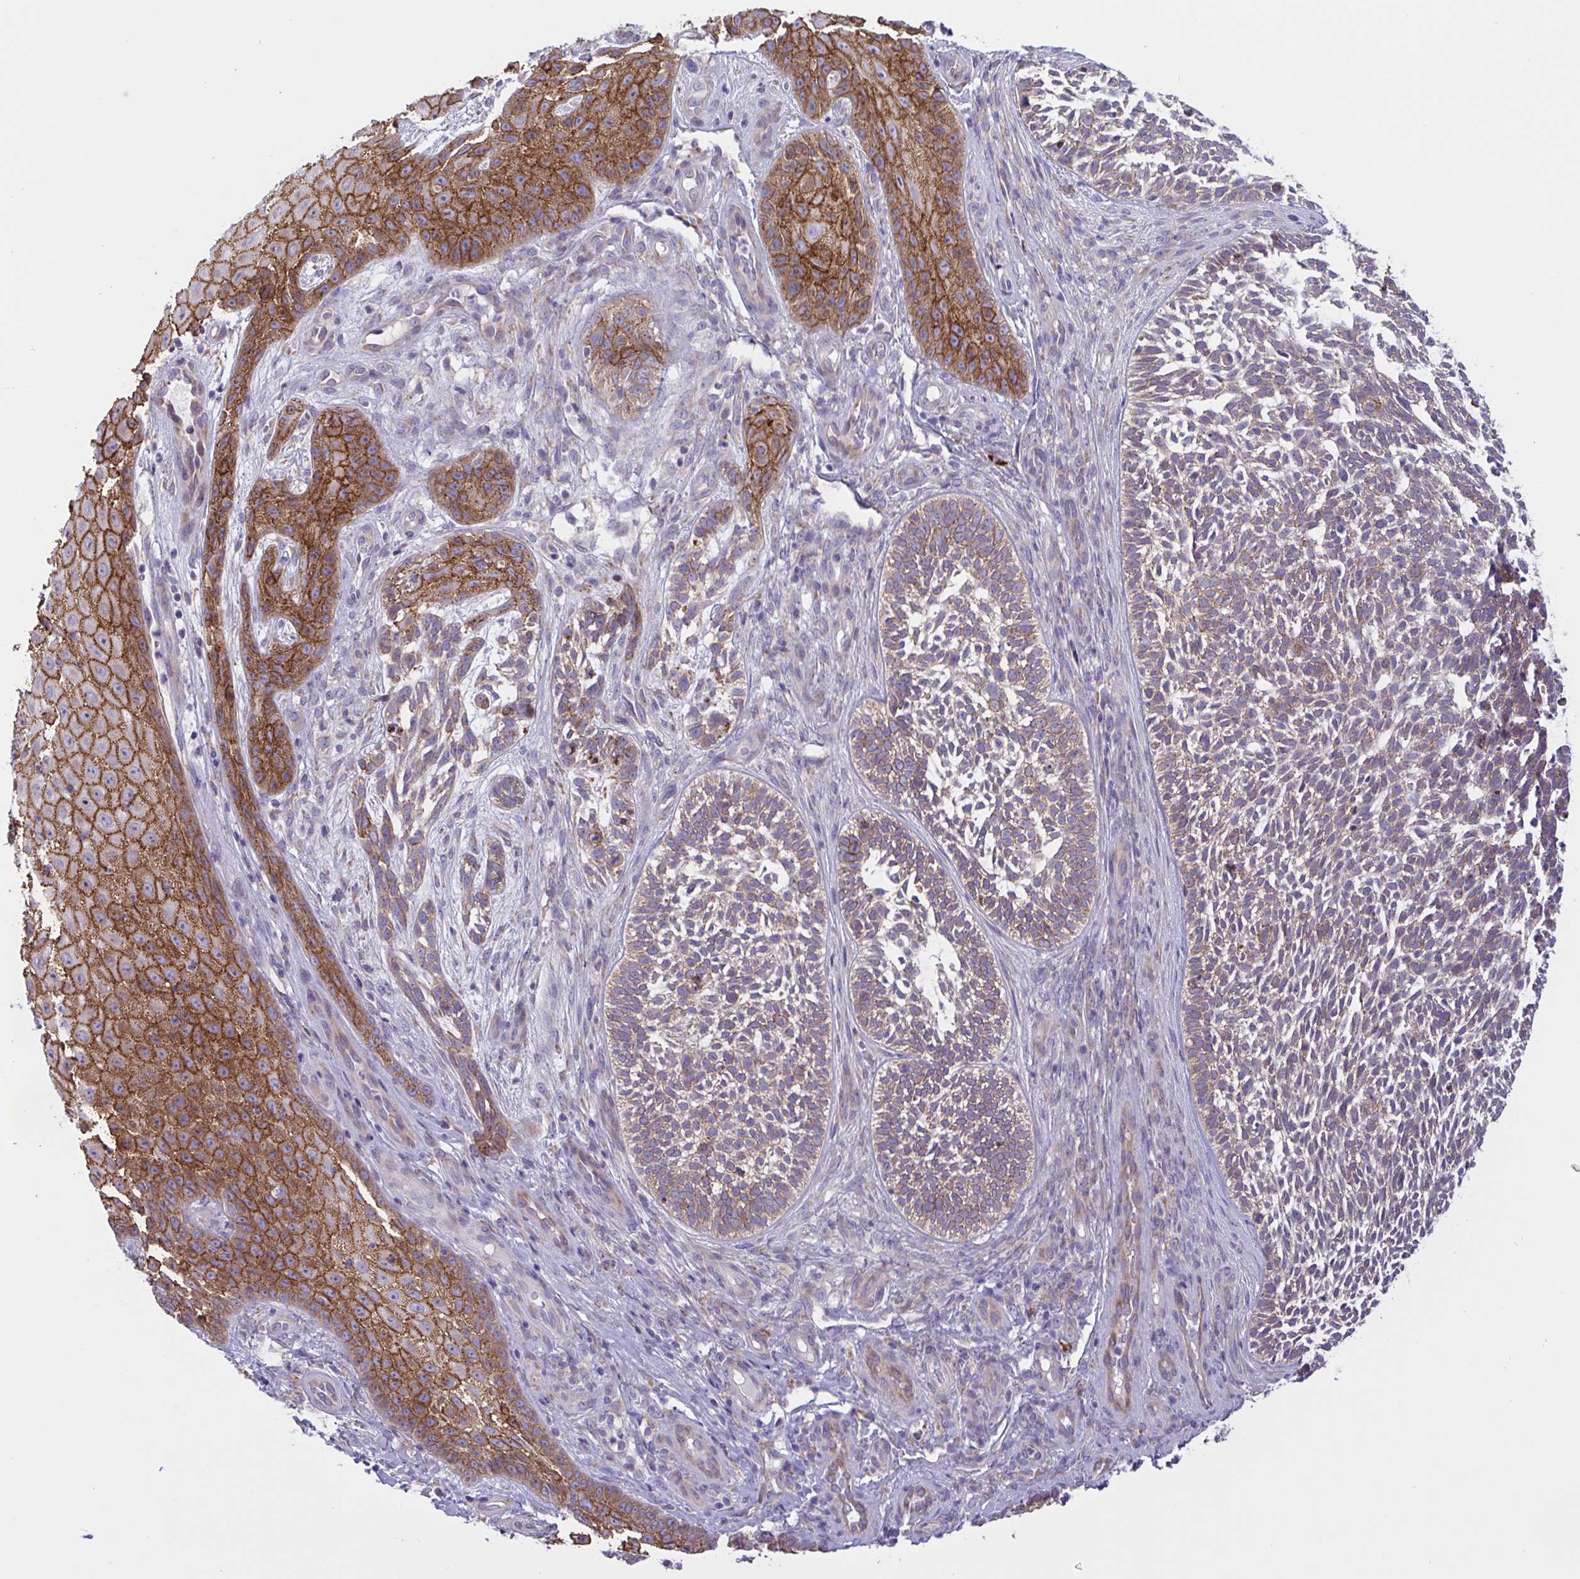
{"staining": {"intensity": "weak", "quantity": ">75%", "location": "cytoplasmic/membranous"}, "tissue": "skin cancer", "cell_type": "Tumor cells", "image_type": "cancer", "snomed": [{"axis": "morphology", "description": "Basal cell carcinoma"}, {"axis": "topography", "description": "Skin"}, {"axis": "topography", "description": "Skin, foot"}], "caption": "Skin cancer stained with DAB immunohistochemistry (IHC) exhibits low levels of weak cytoplasmic/membranous staining in about >75% of tumor cells.", "gene": "DSC3", "patient": {"sex": "female", "age": 77}}